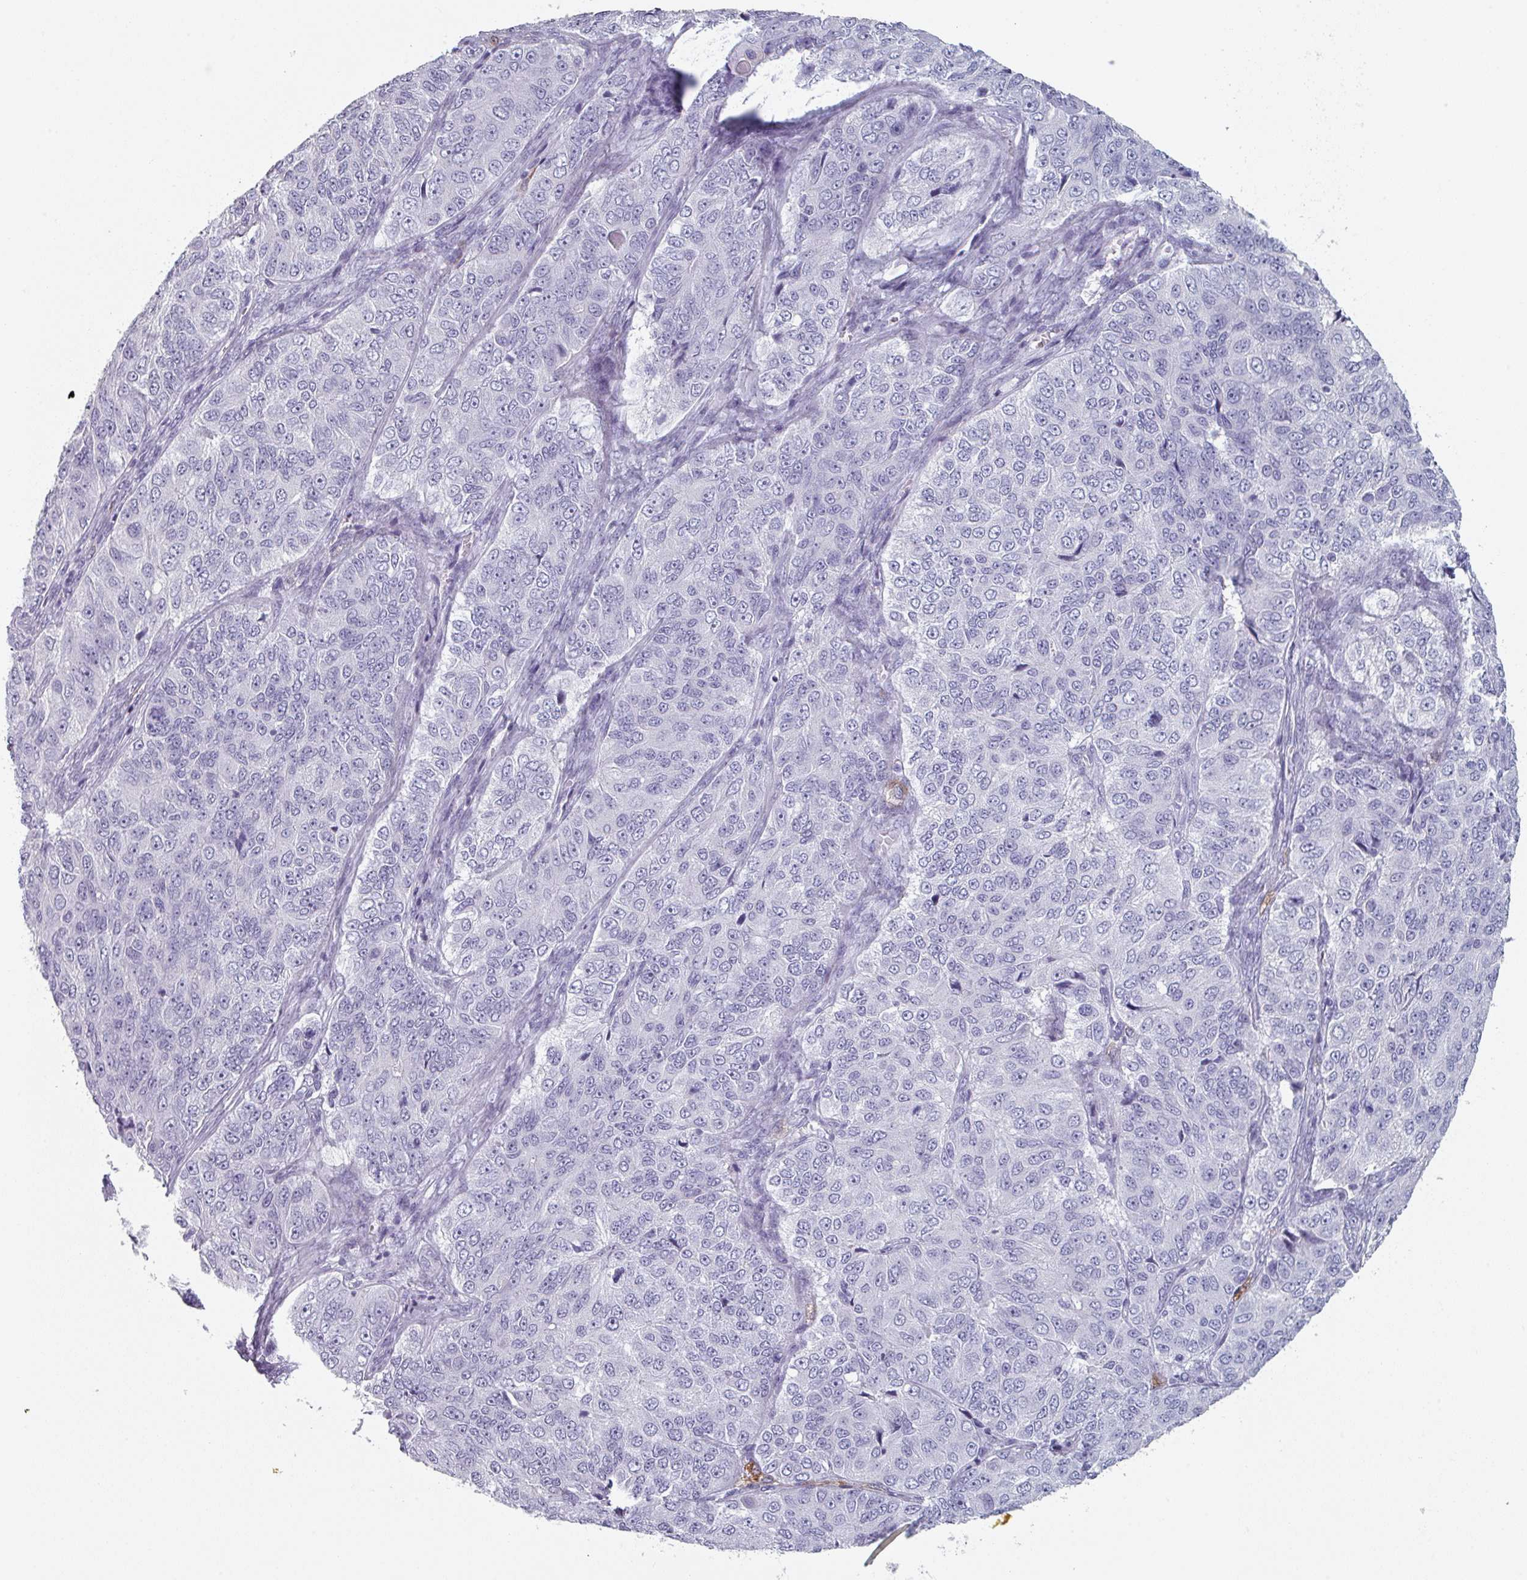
{"staining": {"intensity": "negative", "quantity": "none", "location": "none"}, "tissue": "ovarian cancer", "cell_type": "Tumor cells", "image_type": "cancer", "snomed": [{"axis": "morphology", "description": "Carcinoma, endometroid"}, {"axis": "topography", "description": "Ovary"}], "caption": "Immunohistochemistry histopathology image of endometroid carcinoma (ovarian) stained for a protein (brown), which exhibits no staining in tumor cells.", "gene": "SLC35G2", "patient": {"sex": "female", "age": 51}}